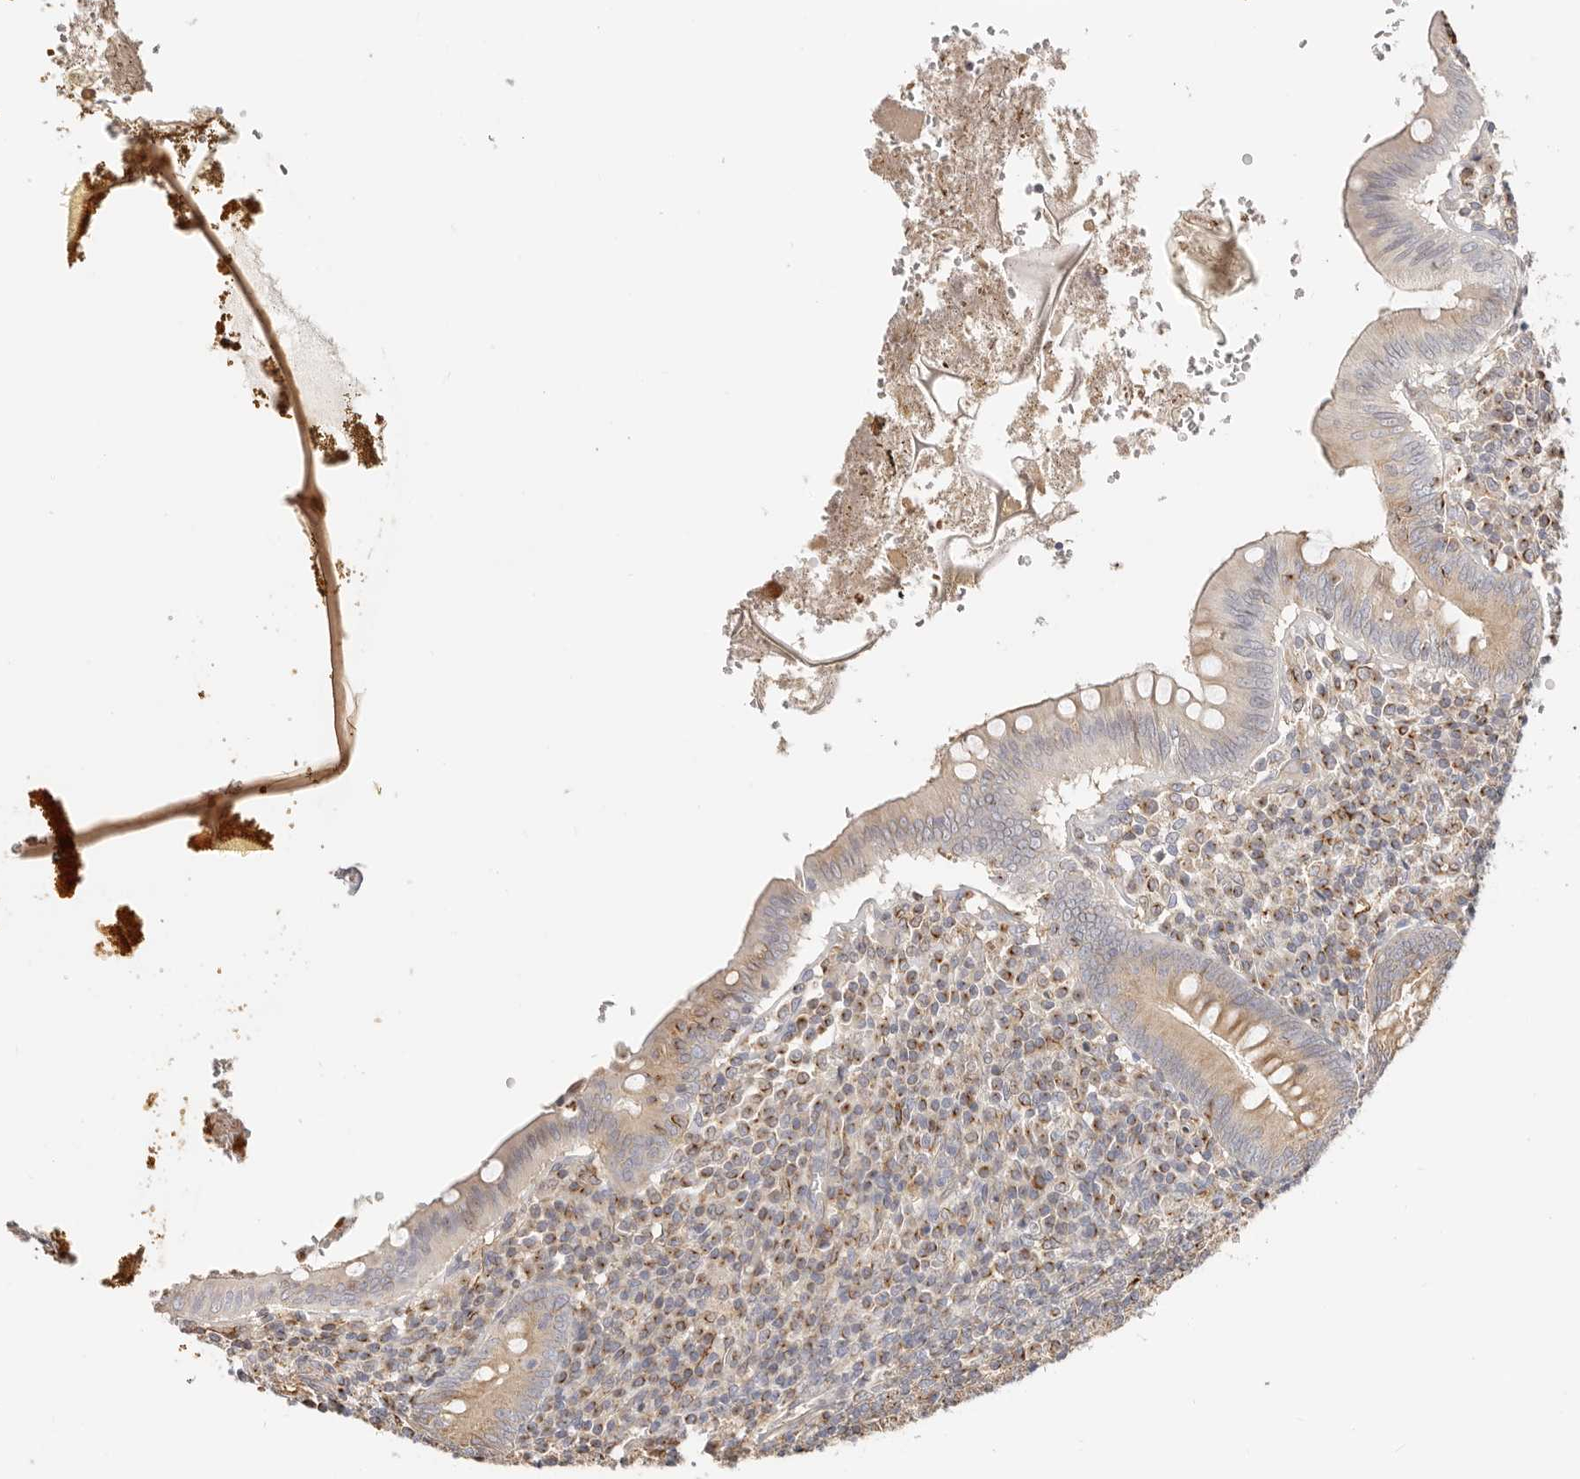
{"staining": {"intensity": "moderate", "quantity": "<25%", "location": "cytoplasmic/membranous"}, "tissue": "appendix", "cell_type": "Glandular cells", "image_type": "normal", "snomed": [{"axis": "morphology", "description": "Normal tissue, NOS"}, {"axis": "topography", "description": "Appendix"}], "caption": "Immunohistochemical staining of benign appendix reveals low levels of moderate cytoplasmic/membranous positivity in approximately <25% of glandular cells.", "gene": "DTNBP1", "patient": {"sex": "male", "age": 8}}